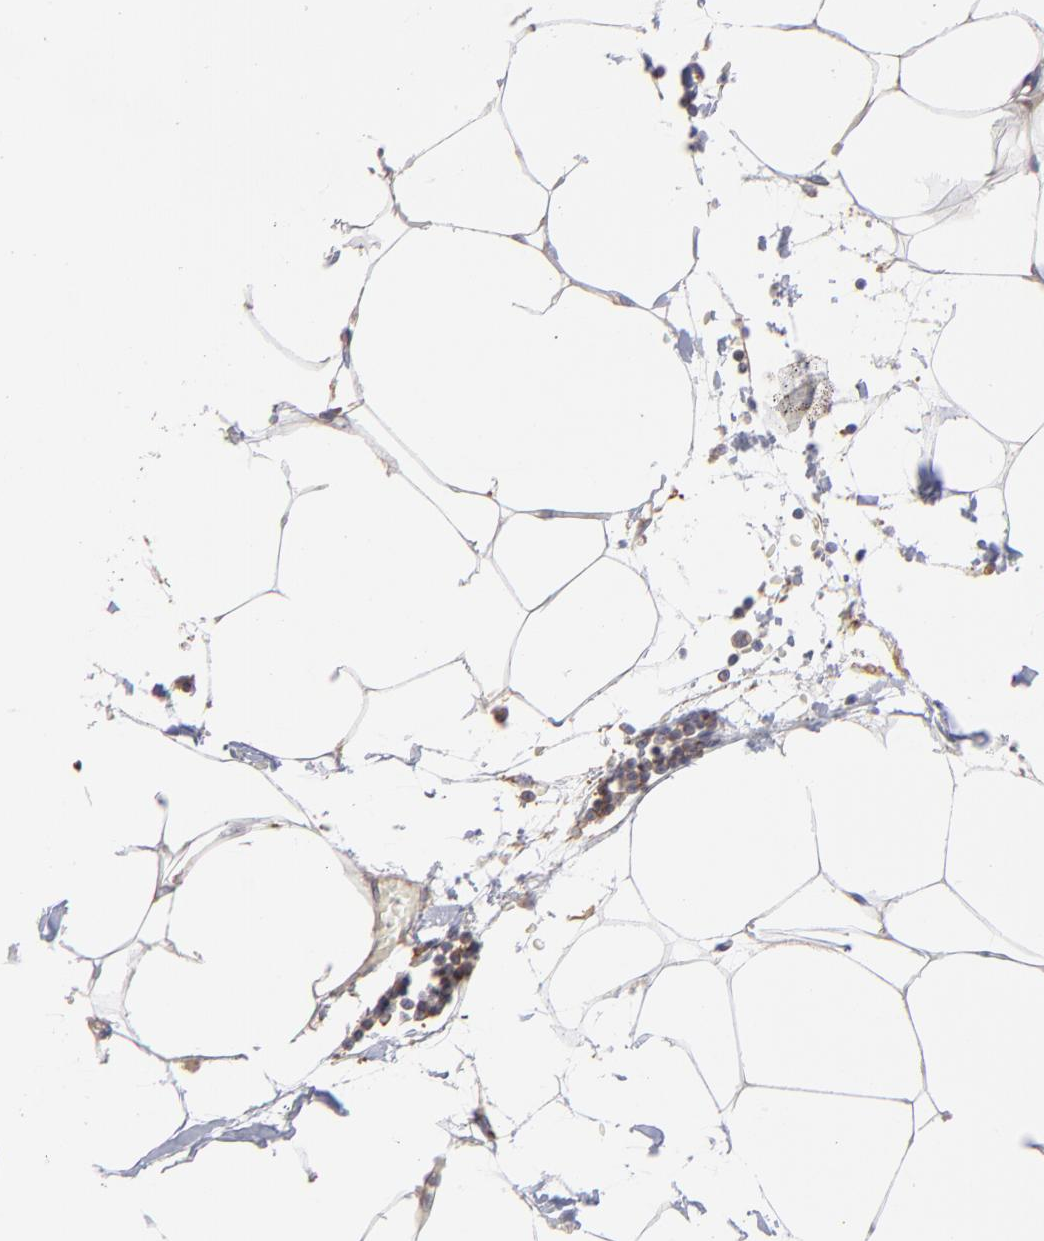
{"staining": {"intensity": "negative", "quantity": "none", "location": "none"}, "tissue": "adipose tissue", "cell_type": "Adipocytes", "image_type": "normal", "snomed": [{"axis": "morphology", "description": "Normal tissue, NOS"}, {"axis": "morphology", "description": "Adenocarcinoma, NOS"}, {"axis": "topography", "description": "Colon"}, {"axis": "topography", "description": "Peripheral nerve tissue"}], "caption": "Normal adipose tissue was stained to show a protein in brown. There is no significant expression in adipocytes. (Stains: DAB (3,3'-diaminobenzidine) IHC with hematoxylin counter stain, Microscopy: brightfield microscopy at high magnification).", "gene": "RPLP0", "patient": {"sex": "male", "age": 14}}